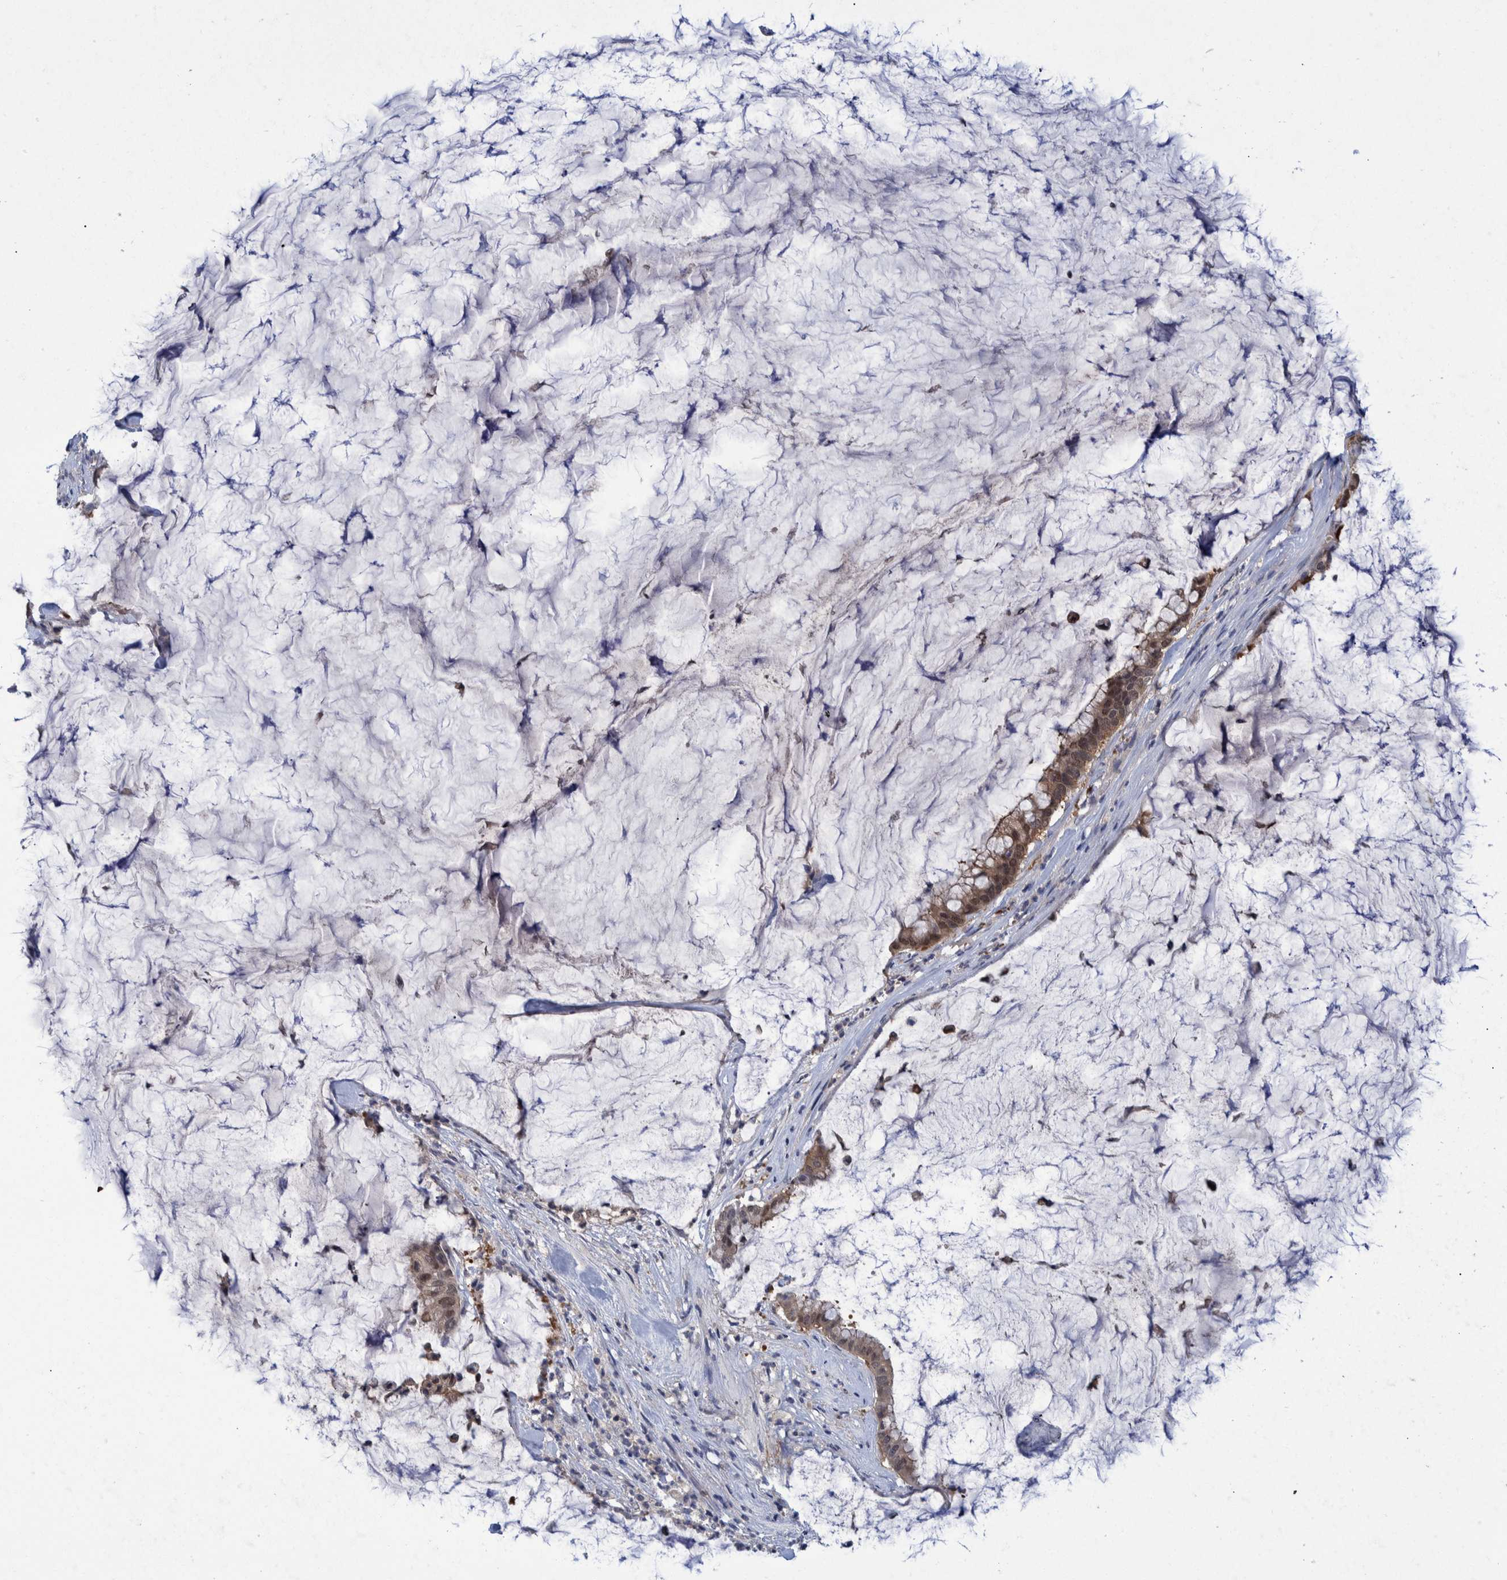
{"staining": {"intensity": "moderate", "quantity": ">75%", "location": "cytoplasmic/membranous"}, "tissue": "pancreatic cancer", "cell_type": "Tumor cells", "image_type": "cancer", "snomed": [{"axis": "morphology", "description": "Adenocarcinoma, NOS"}, {"axis": "topography", "description": "Pancreas"}], "caption": "Protein expression analysis of pancreatic adenocarcinoma demonstrates moderate cytoplasmic/membranous positivity in about >75% of tumor cells.", "gene": "PCYT2", "patient": {"sex": "male", "age": 41}}